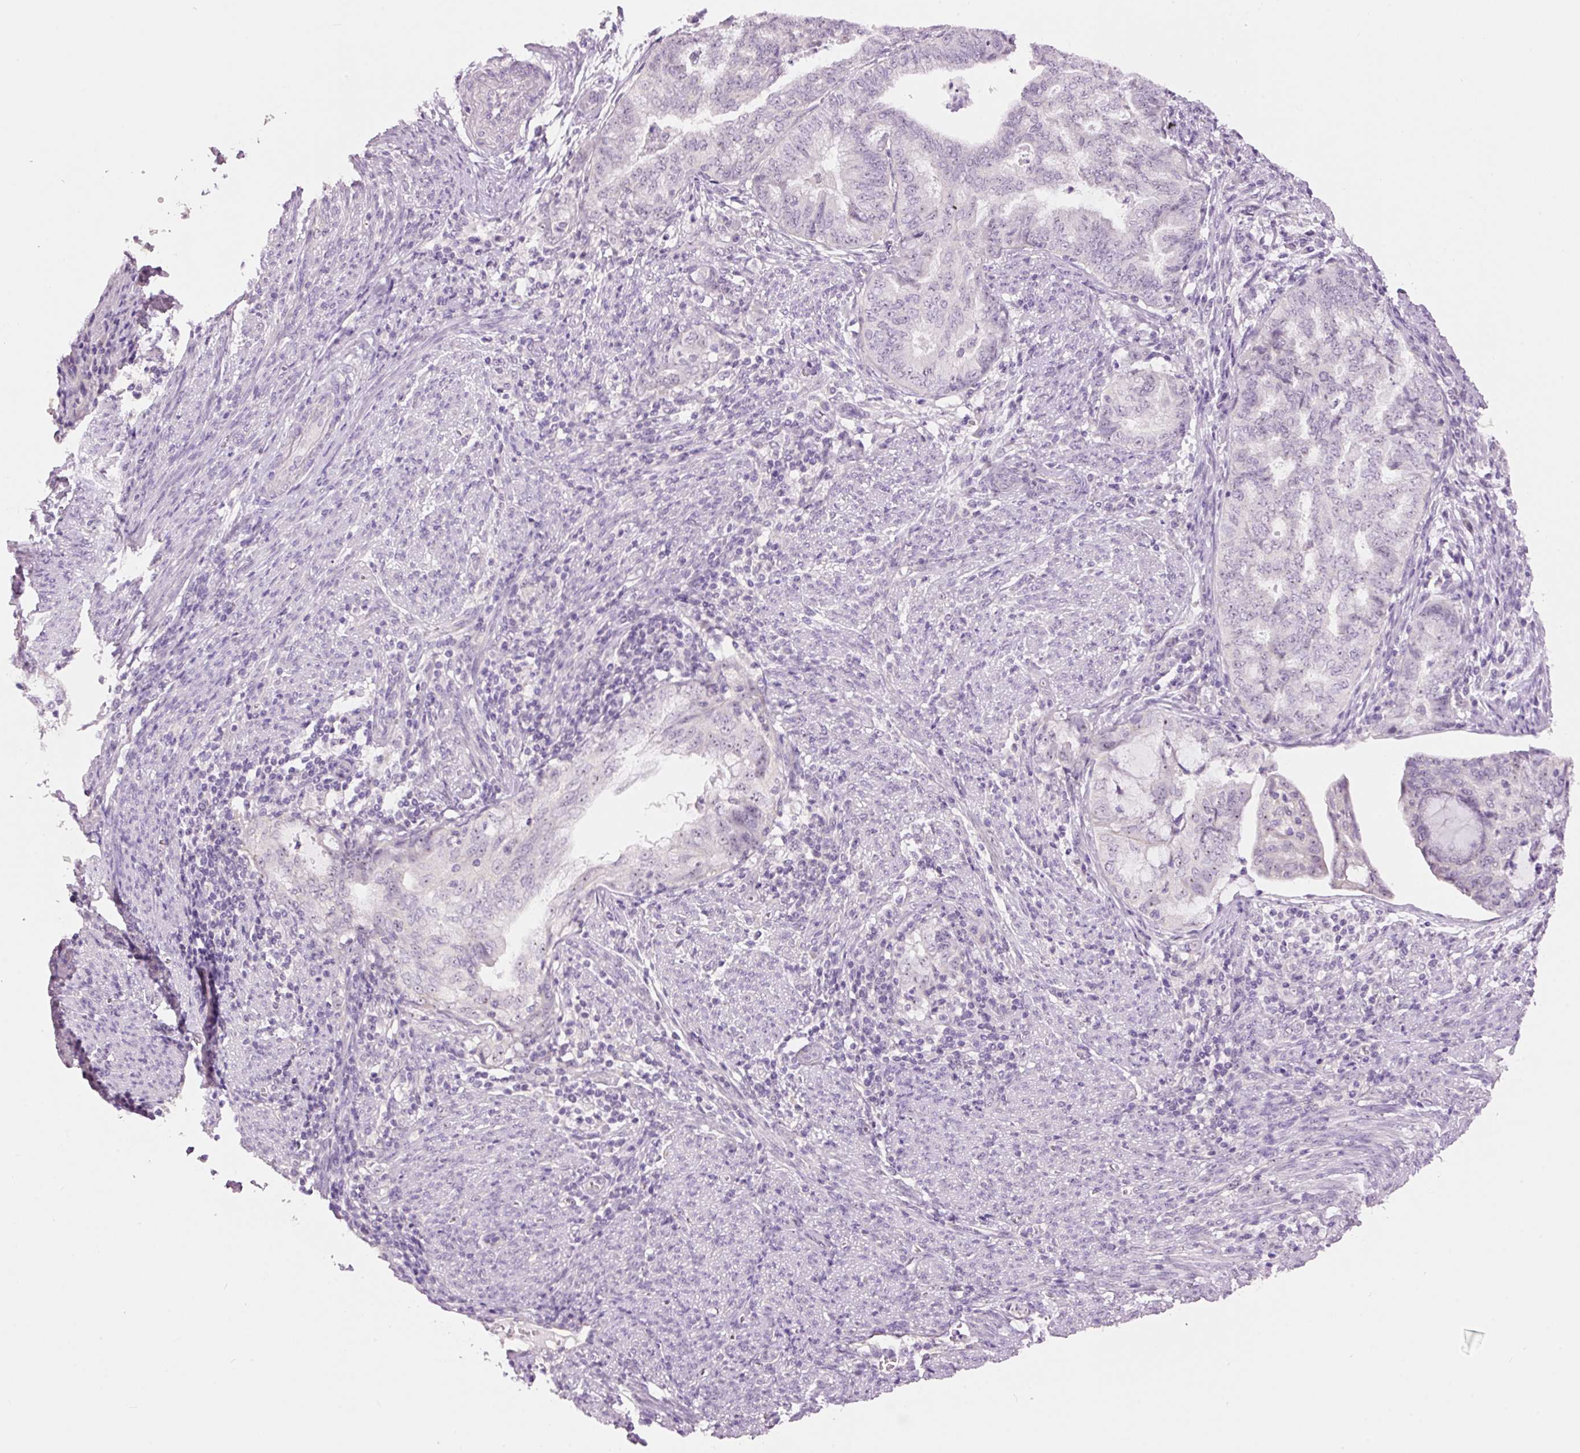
{"staining": {"intensity": "negative", "quantity": "none", "location": "none"}, "tissue": "endometrial cancer", "cell_type": "Tumor cells", "image_type": "cancer", "snomed": [{"axis": "morphology", "description": "Adenocarcinoma, NOS"}, {"axis": "topography", "description": "Endometrium"}], "caption": "Tumor cells are negative for brown protein staining in endometrial cancer.", "gene": "GCG", "patient": {"sex": "female", "age": 79}}